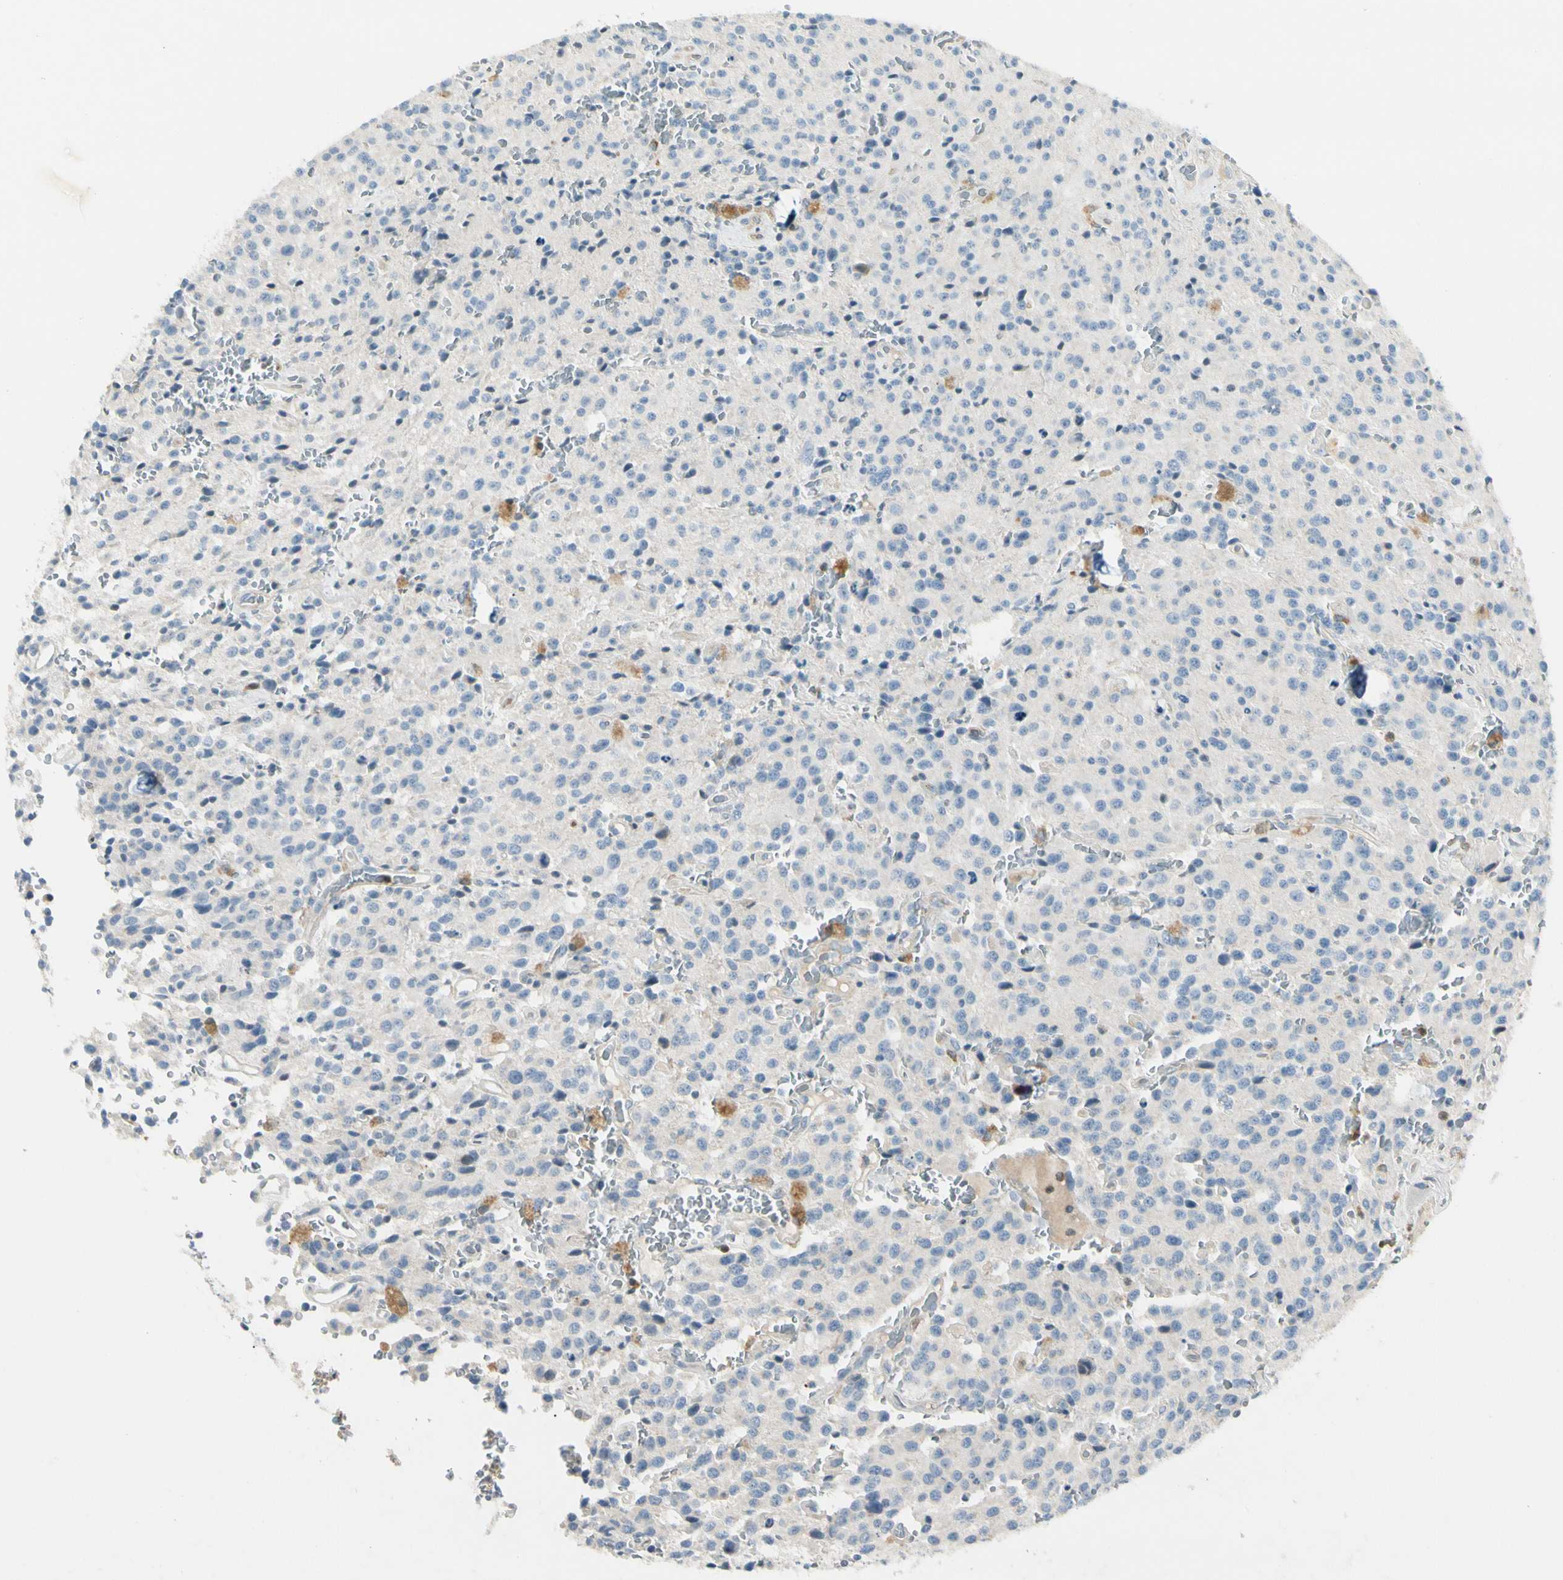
{"staining": {"intensity": "negative", "quantity": "none", "location": "none"}, "tissue": "glioma", "cell_type": "Tumor cells", "image_type": "cancer", "snomed": [{"axis": "morphology", "description": "Glioma, malignant, Low grade"}, {"axis": "topography", "description": "Brain"}], "caption": "This photomicrograph is of glioma stained with immunohistochemistry (IHC) to label a protein in brown with the nuclei are counter-stained blue. There is no positivity in tumor cells.", "gene": "LPCAT2", "patient": {"sex": "male", "age": 58}}